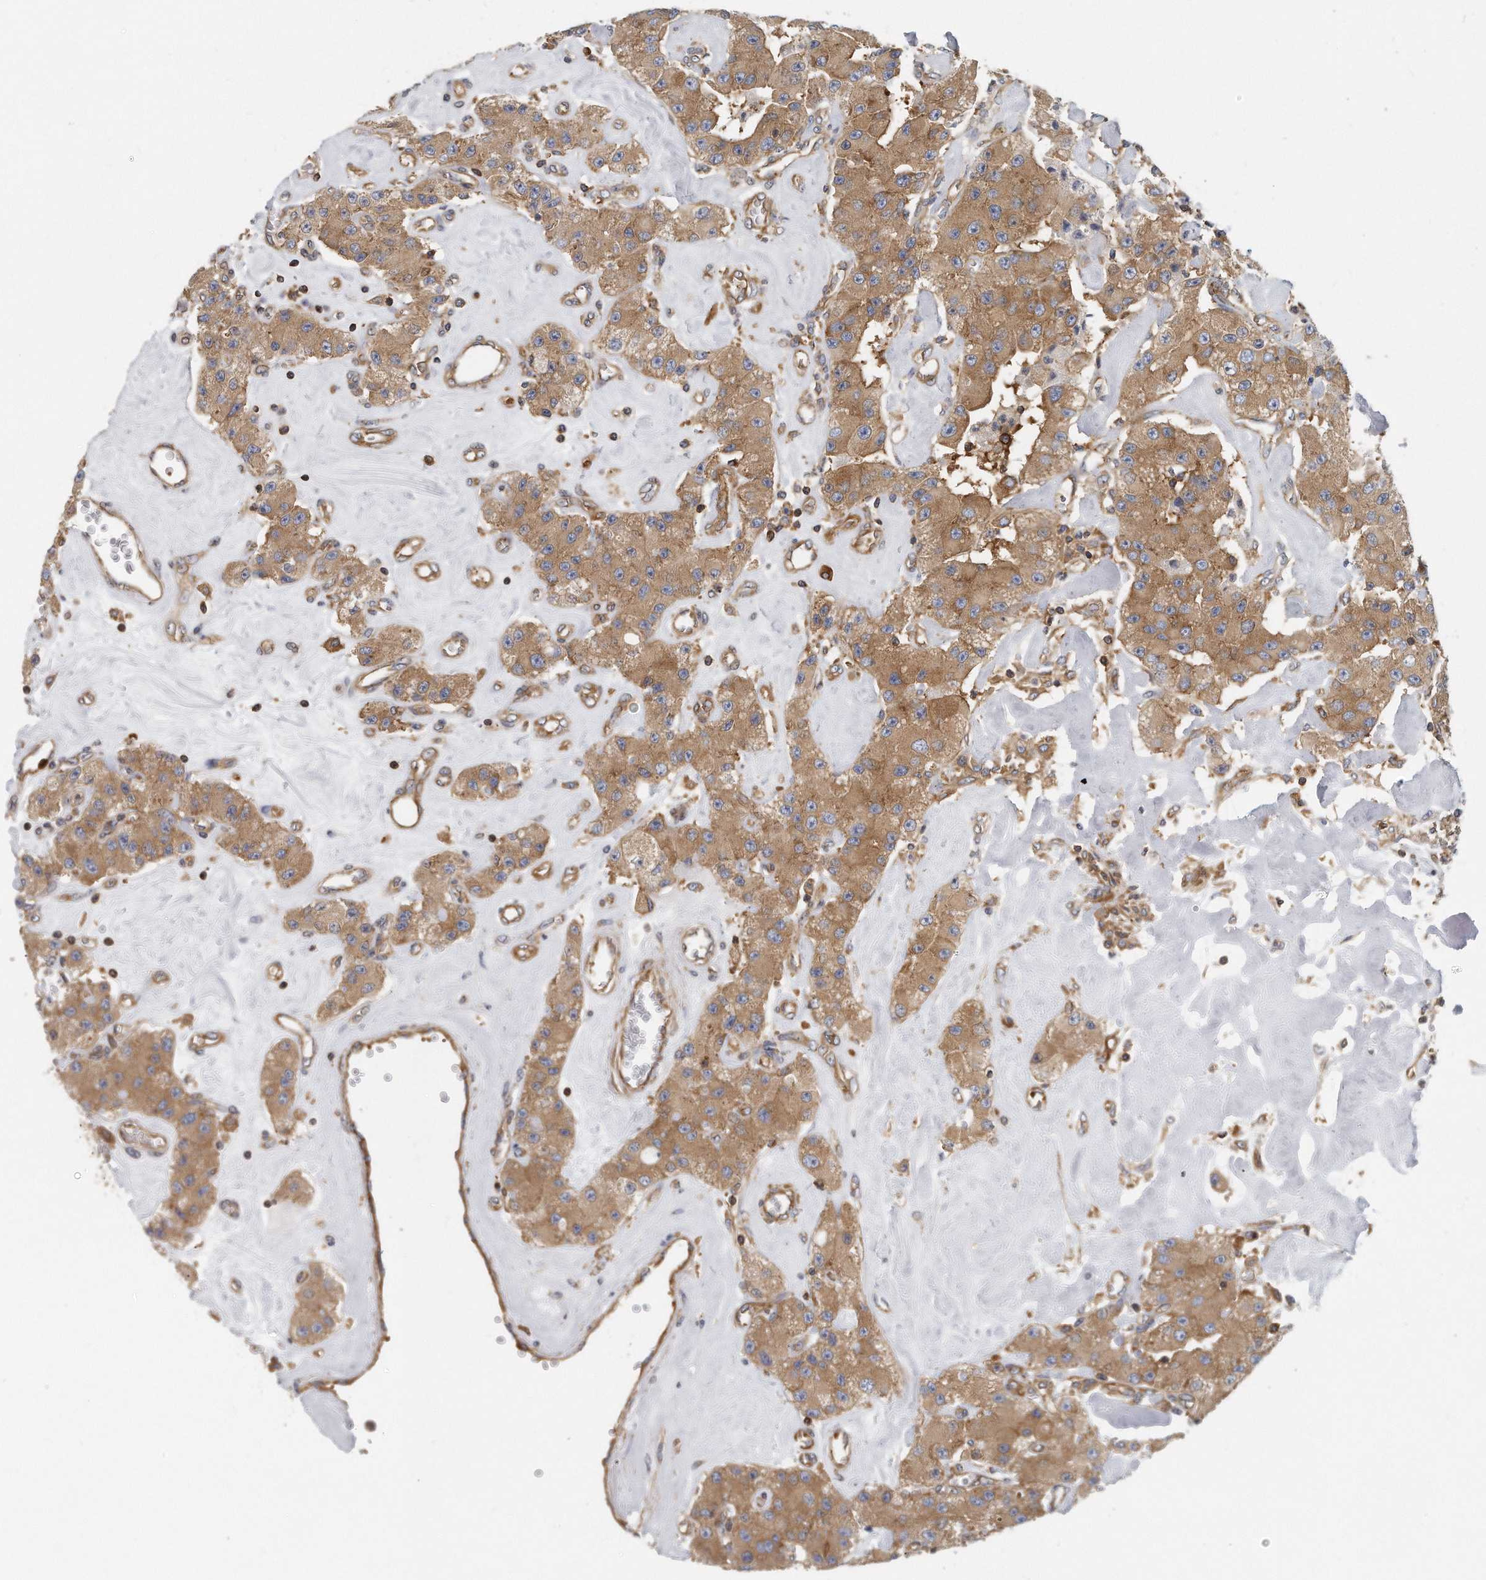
{"staining": {"intensity": "moderate", "quantity": ">75%", "location": "cytoplasmic/membranous"}, "tissue": "carcinoid", "cell_type": "Tumor cells", "image_type": "cancer", "snomed": [{"axis": "morphology", "description": "Carcinoid, malignant, NOS"}, {"axis": "topography", "description": "Pancreas"}], "caption": "Immunohistochemistry of carcinoid displays medium levels of moderate cytoplasmic/membranous positivity in about >75% of tumor cells.", "gene": "EIF3I", "patient": {"sex": "male", "age": 41}}